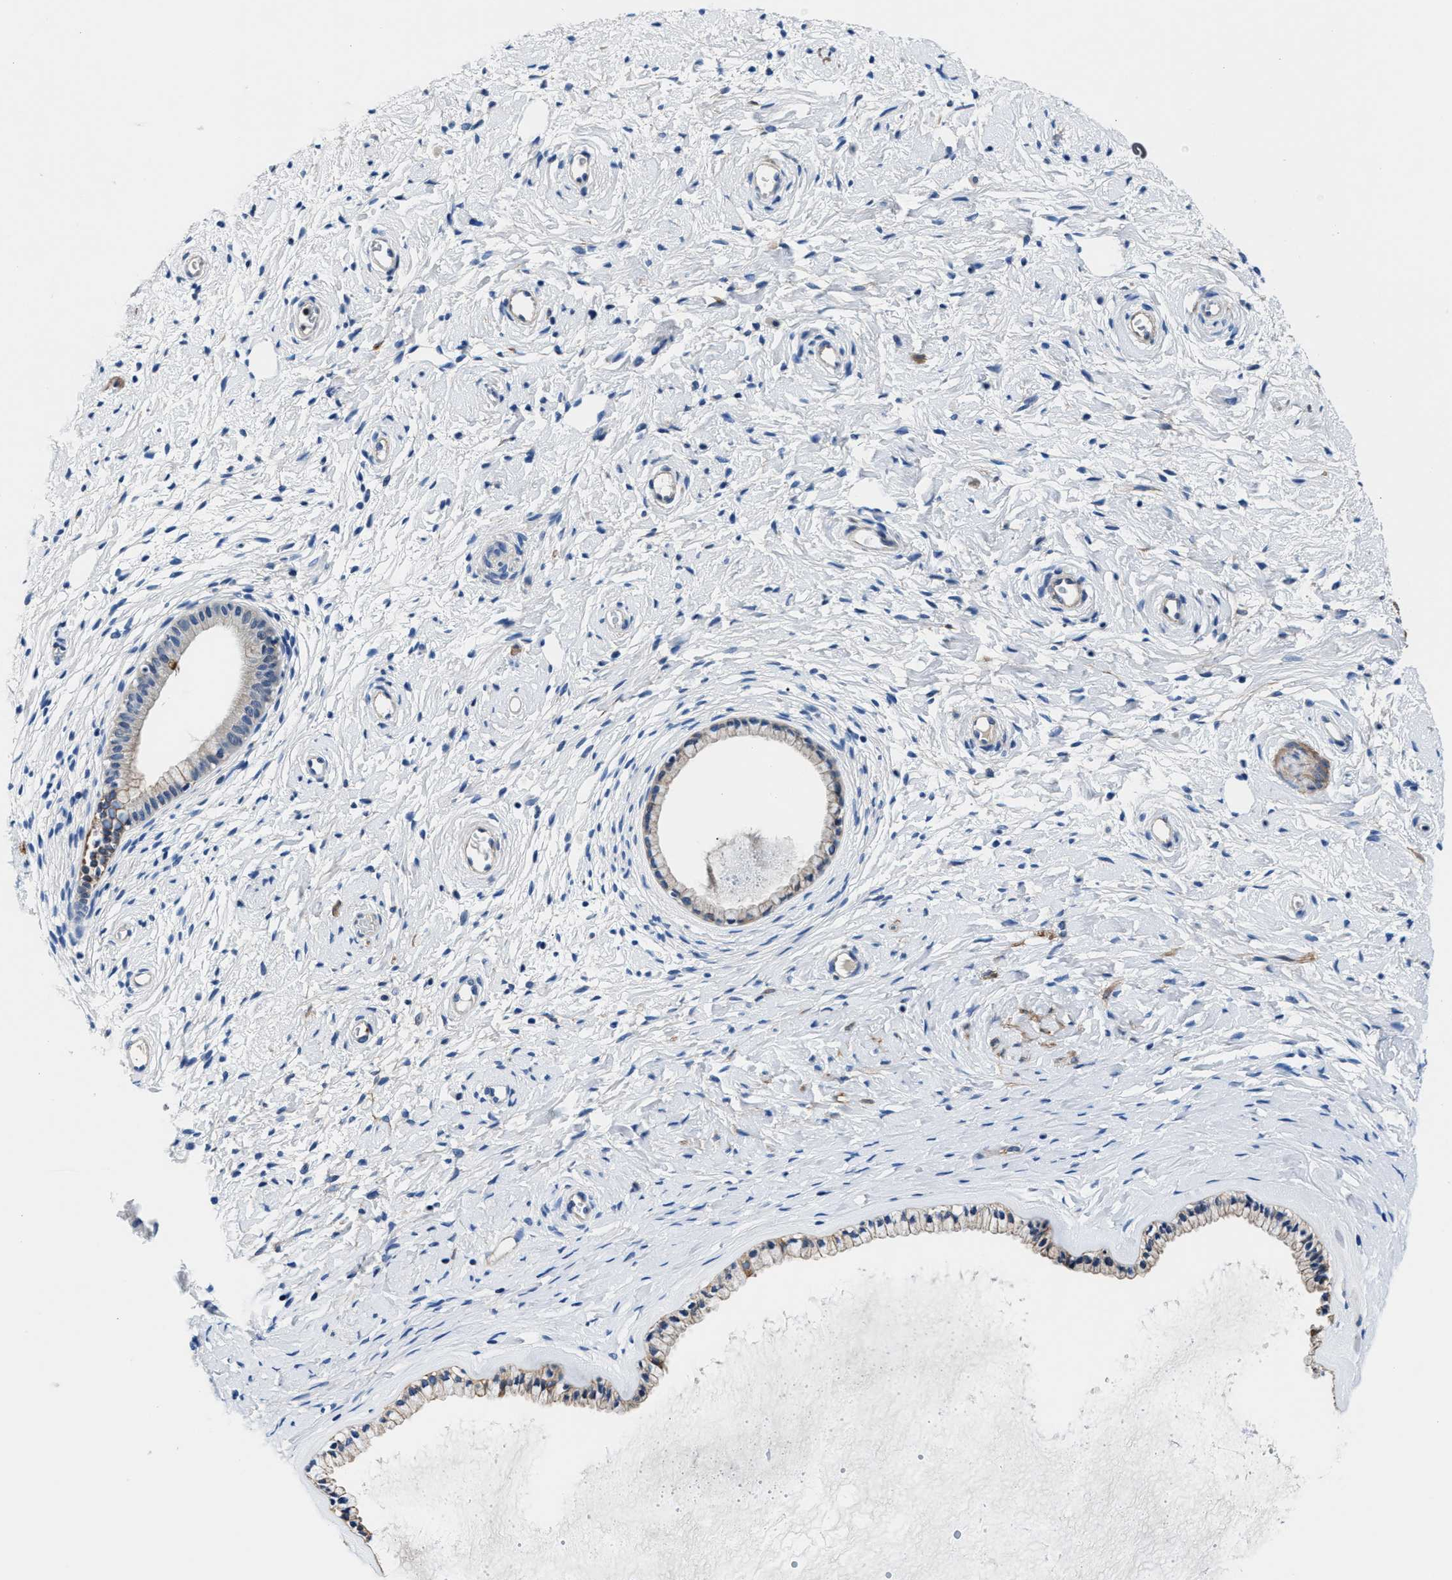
{"staining": {"intensity": "weak", "quantity": ">75%", "location": "cytoplasmic/membranous"}, "tissue": "cervix", "cell_type": "Glandular cells", "image_type": "normal", "snomed": [{"axis": "morphology", "description": "Normal tissue, NOS"}, {"axis": "topography", "description": "Cervix"}], "caption": "This micrograph displays IHC staining of unremarkable cervix, with low weak cytoplasmic/membranous staining in about >75% of glandular cells.", "gene": "PARG", "patient": {"sex": "female", "age": 72}}